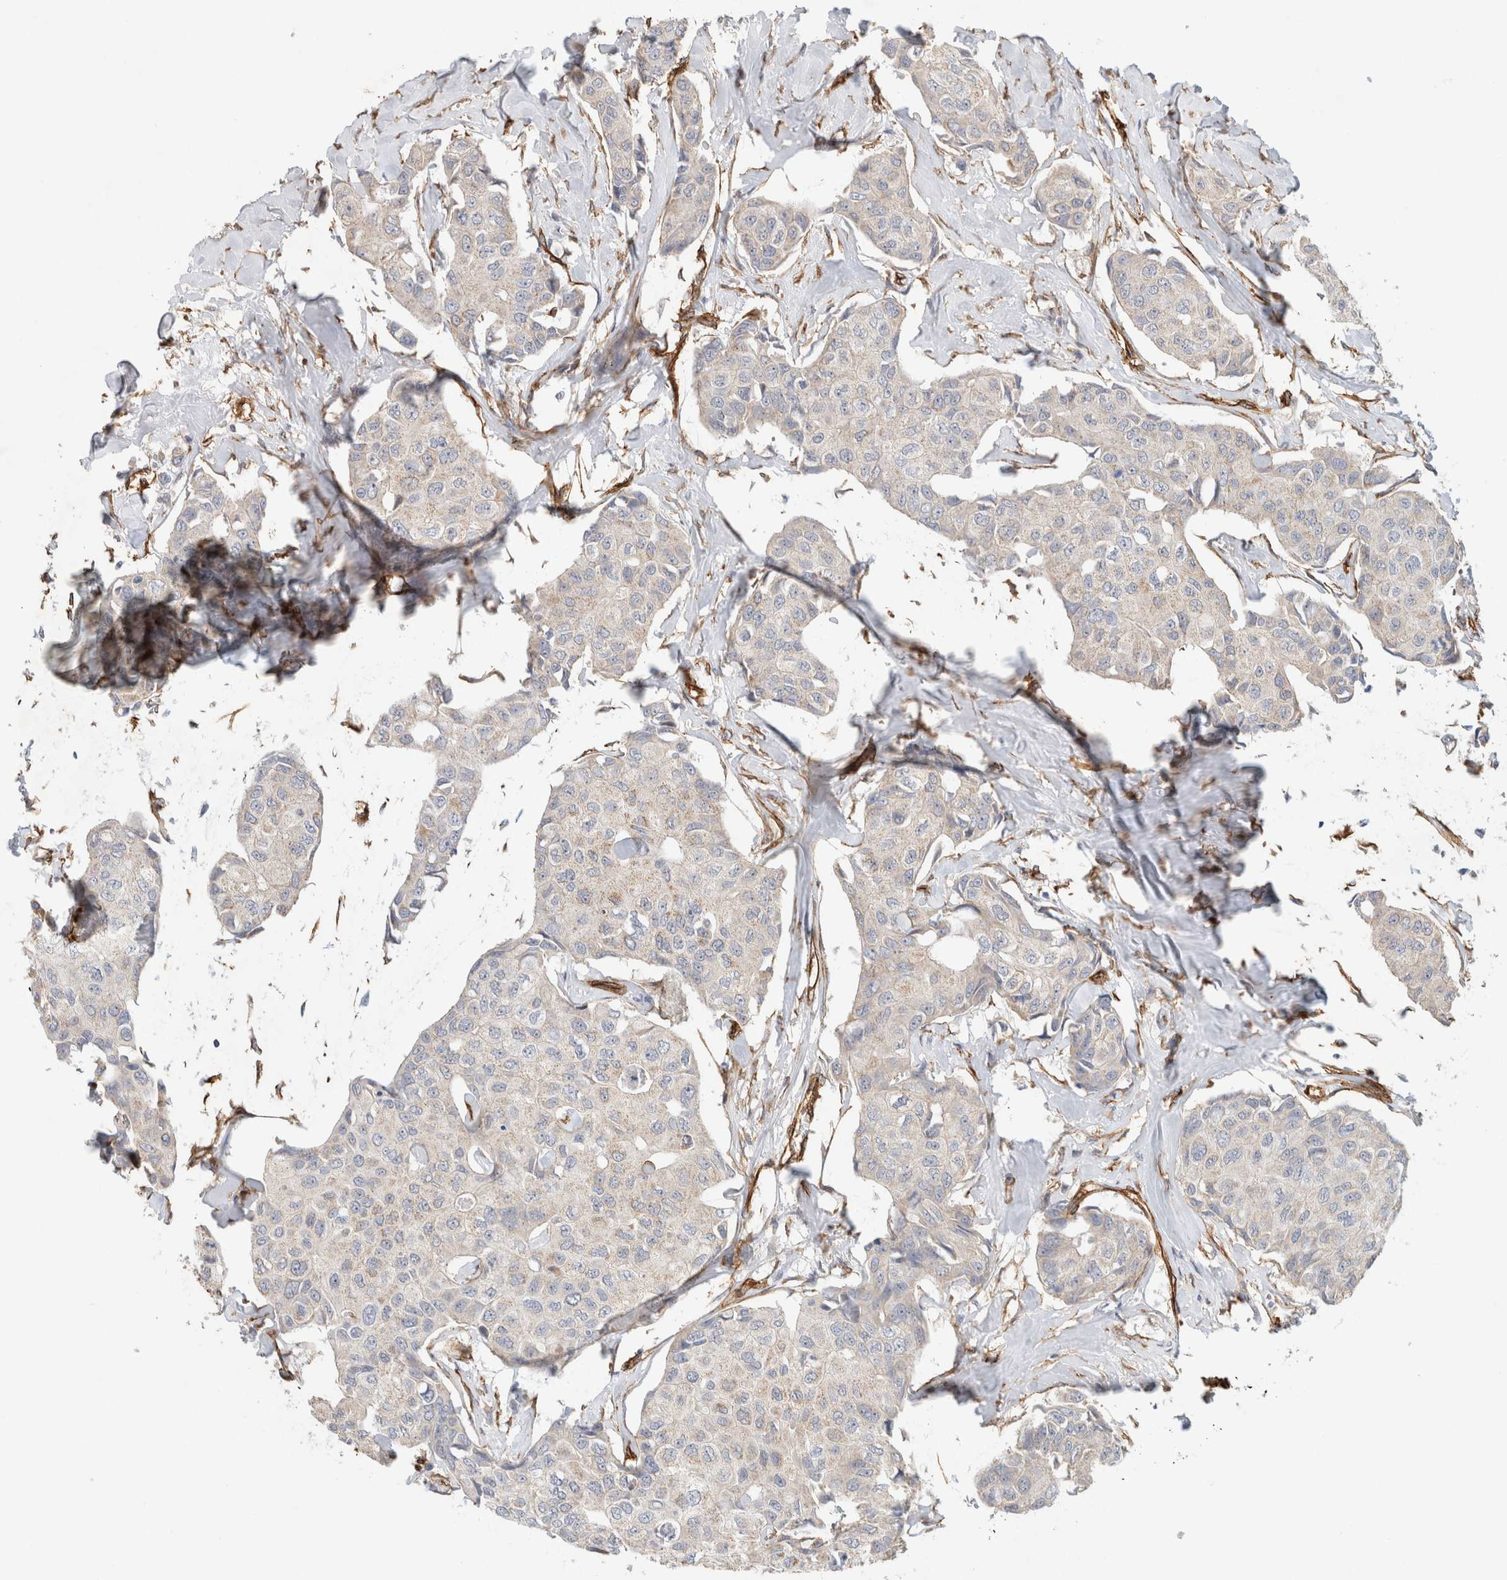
{"staining": {"intensity": "negative", "quantity": "none", "location": "none"}, "tissue": "breast cancer", "cell_type": "Tumor cells", "image_type": "cancer", "snomed": [{"axis": "morphology", "description": "Duct carcinoma"}, {"axis": "topography", "description": "Breast"}], "caption": "Tumor cells are negative for brown protein staining in intraductal carcinoma (breast).", "gene": "JMJD4", "patient": {"sex": "female", "age": 80}}